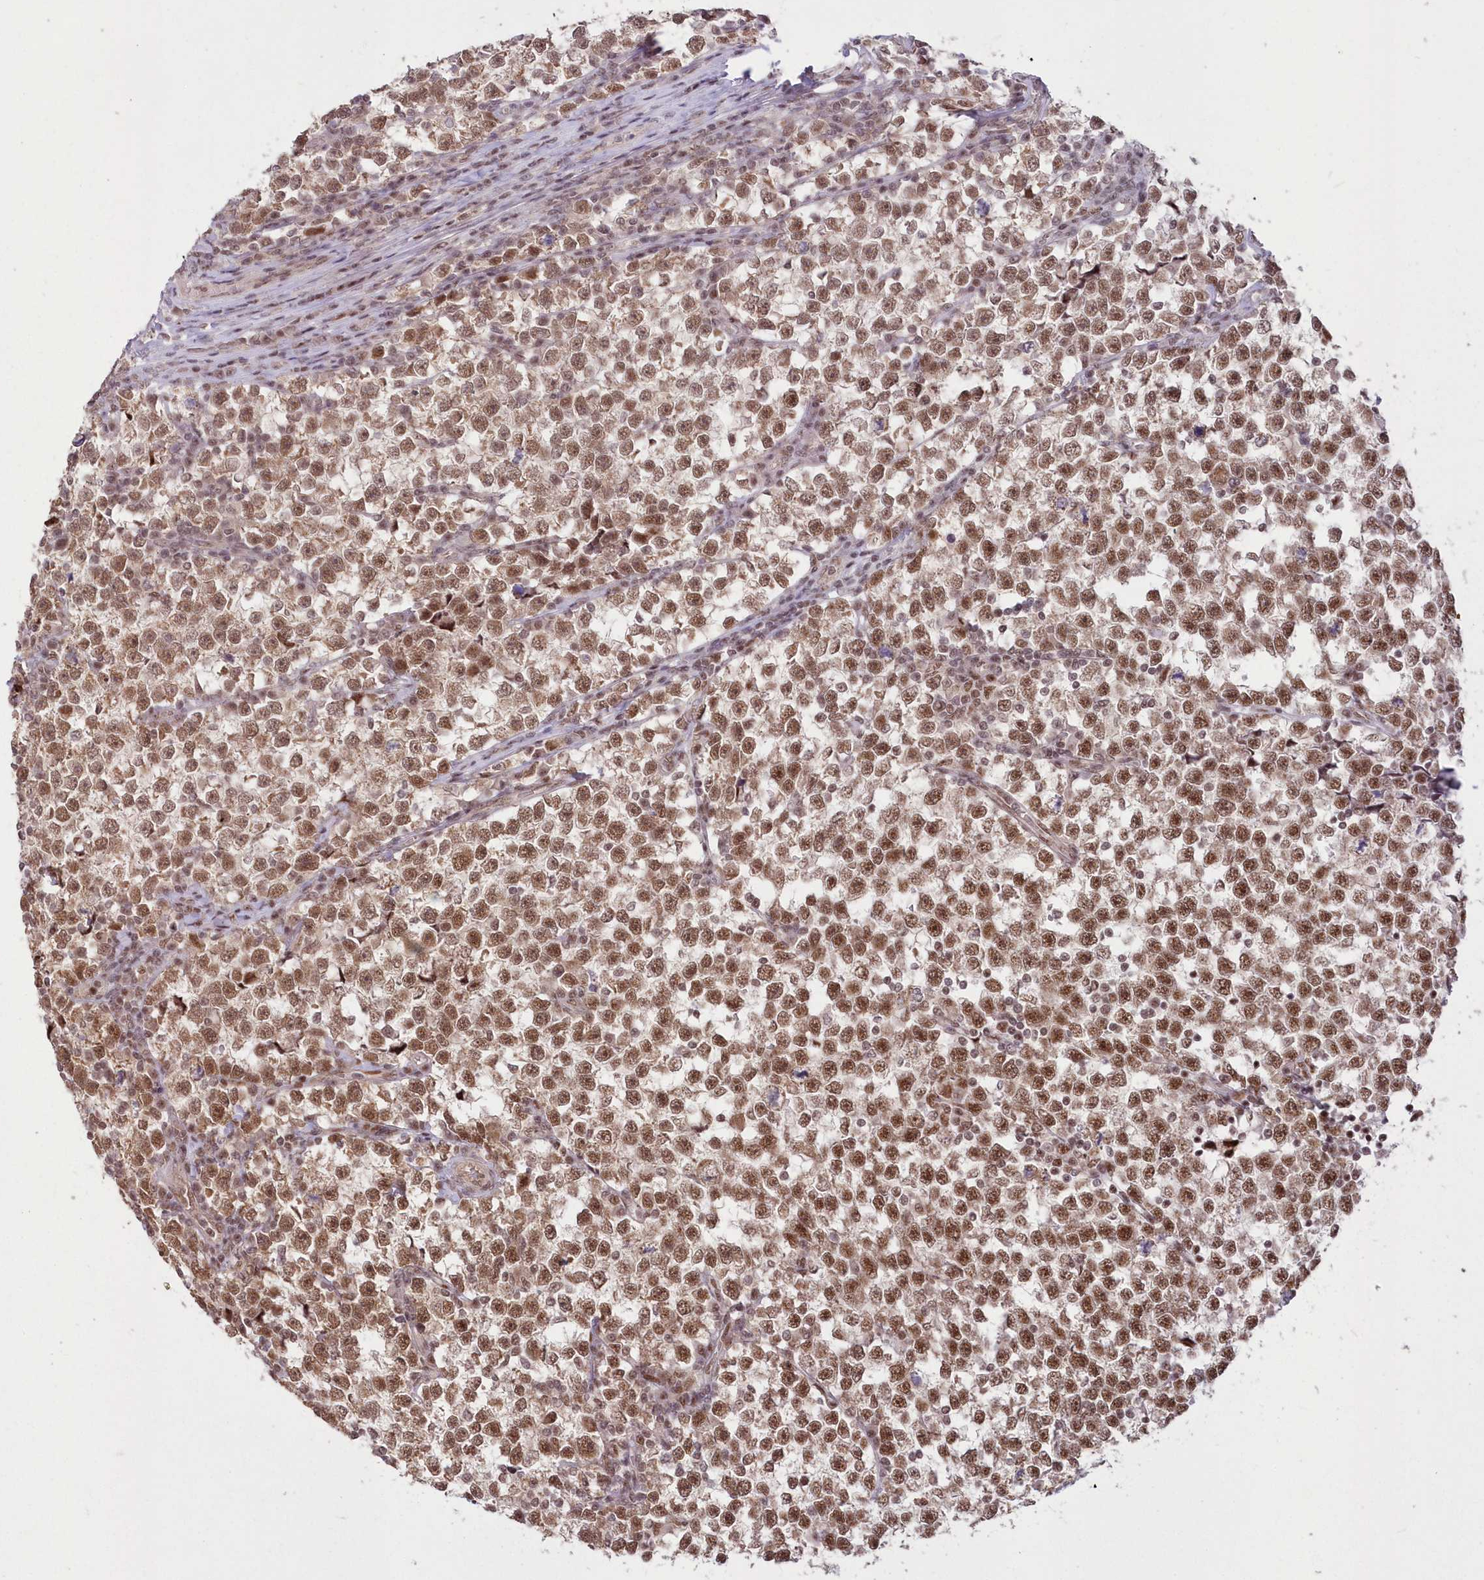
{"staining": {"intensity": "moderate", "quantity": ">75%", "location": "nuclear"}, "tissue": "testis cancer", "cell_type": "Tumor cells", "image_type": "cancer", "snomed": [{"axis": "morphology", "description": "Normal tissue, NOS"}, {"axis": "morphology", "description": "Seminoma, NOS"}, {"axis": "topography", "description": "Testis"}], "caption": "IHC image of human testis seminoma stained for a protein (brown), which exhibits medium levels of moderate nuclear staining in approximately >75% of tumor cells.", "gene": "WBP1L", "patient": {"sex": "male", "age": 43}}